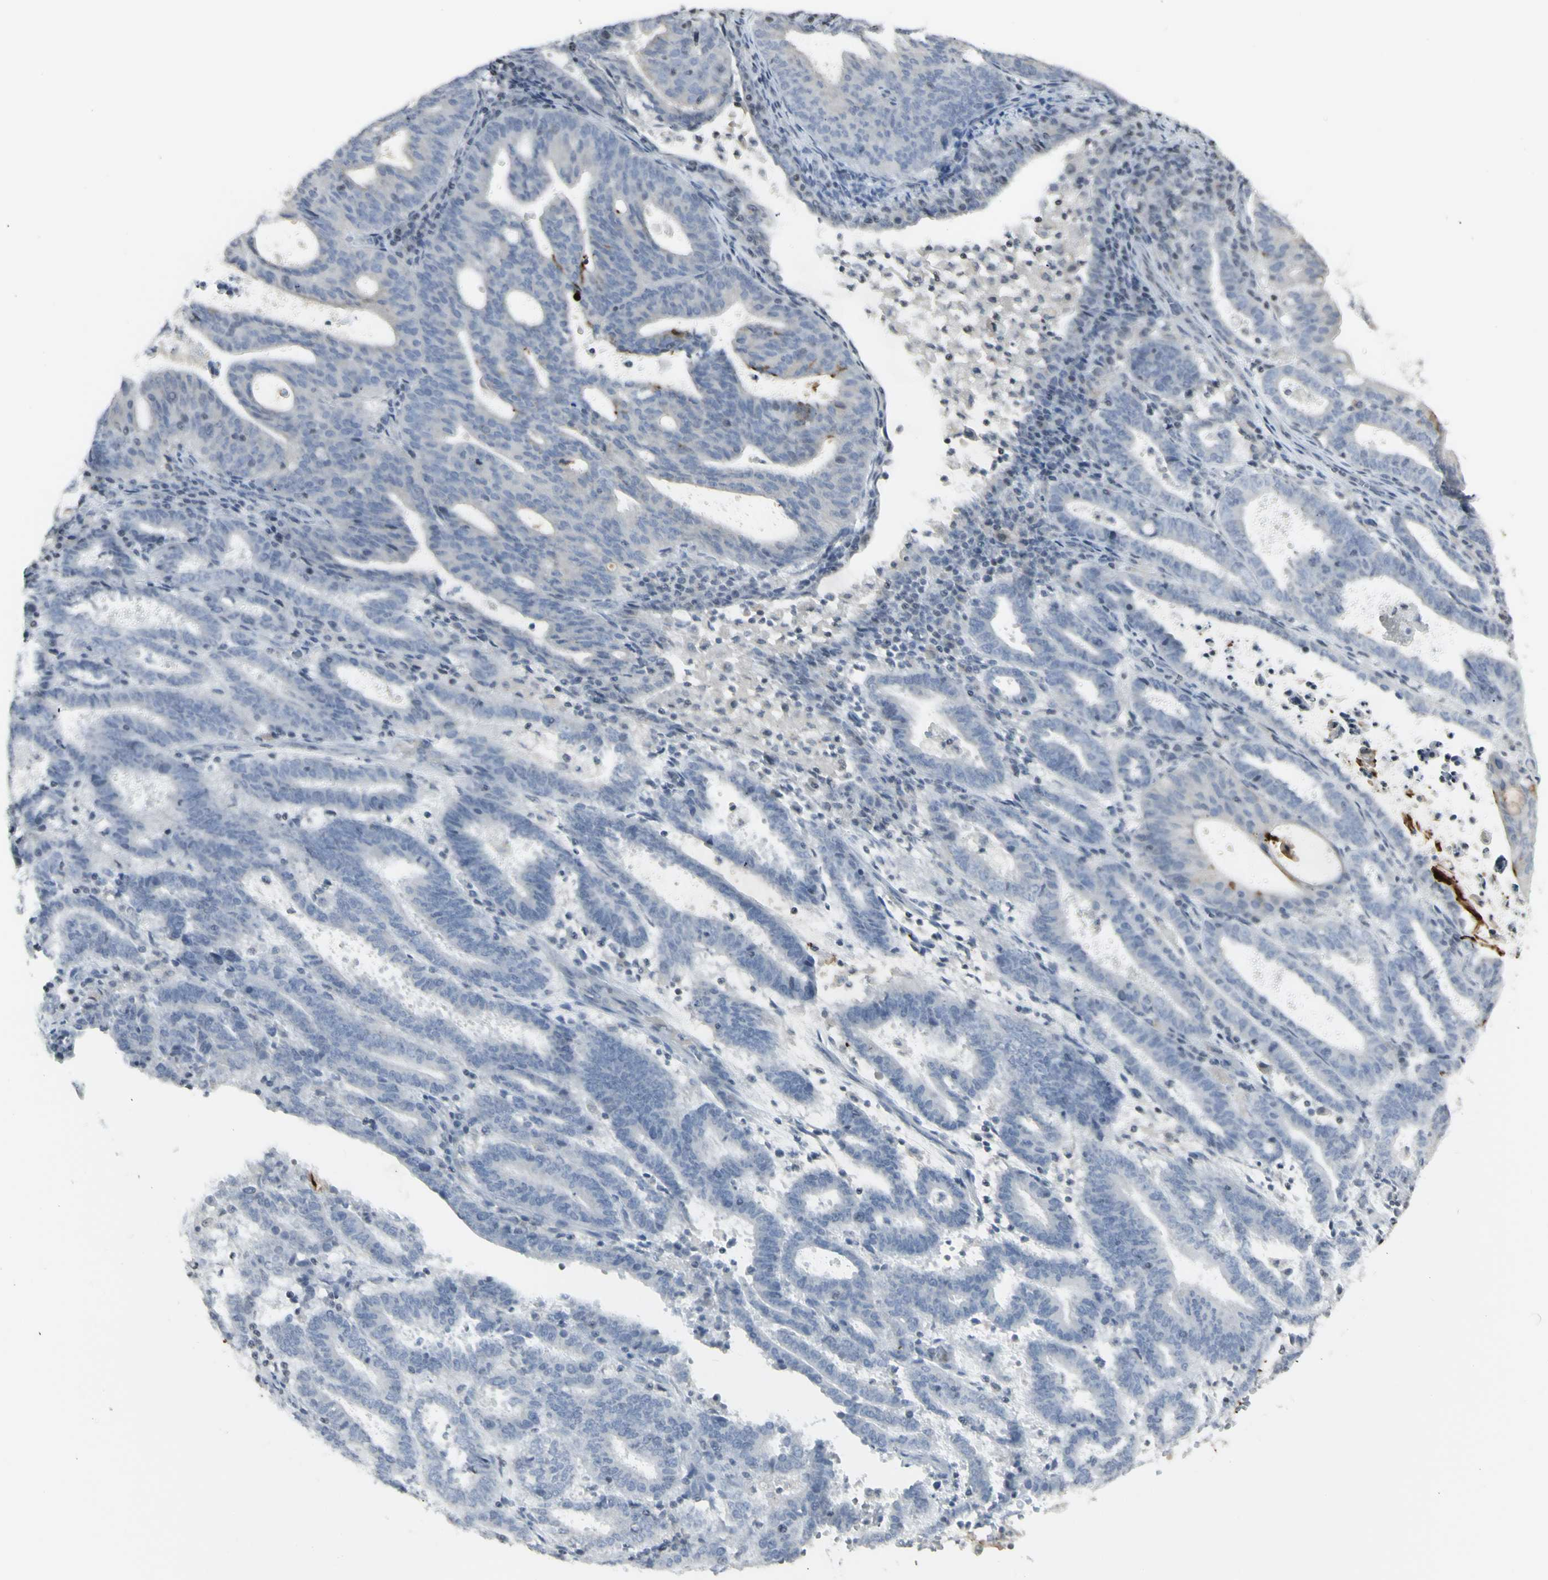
{"staining": {"intensity": "negative", "quantity": "none", "location": "none"}, "tissue": "endometrial cancer", "cell_type": "Tumor cells", "image_type": "cancer", "snomed": [{"axis": "morphology", "description": "Adenocarcinoma, NOS"}, {"axis": "topography", "description": "Uterus"}], "caption": "An image of human endometrial cancer is negative for staining in tumor cells. The staining was performed using DAB (3,3'-diaminobenzidine) to visualize the protein expression in brown, while the nuclei were stained in blue with hematoxylin (Magnification: 20x).", "gene": "MUC5AC", "patient": {"sex": "female", "age": 83}}